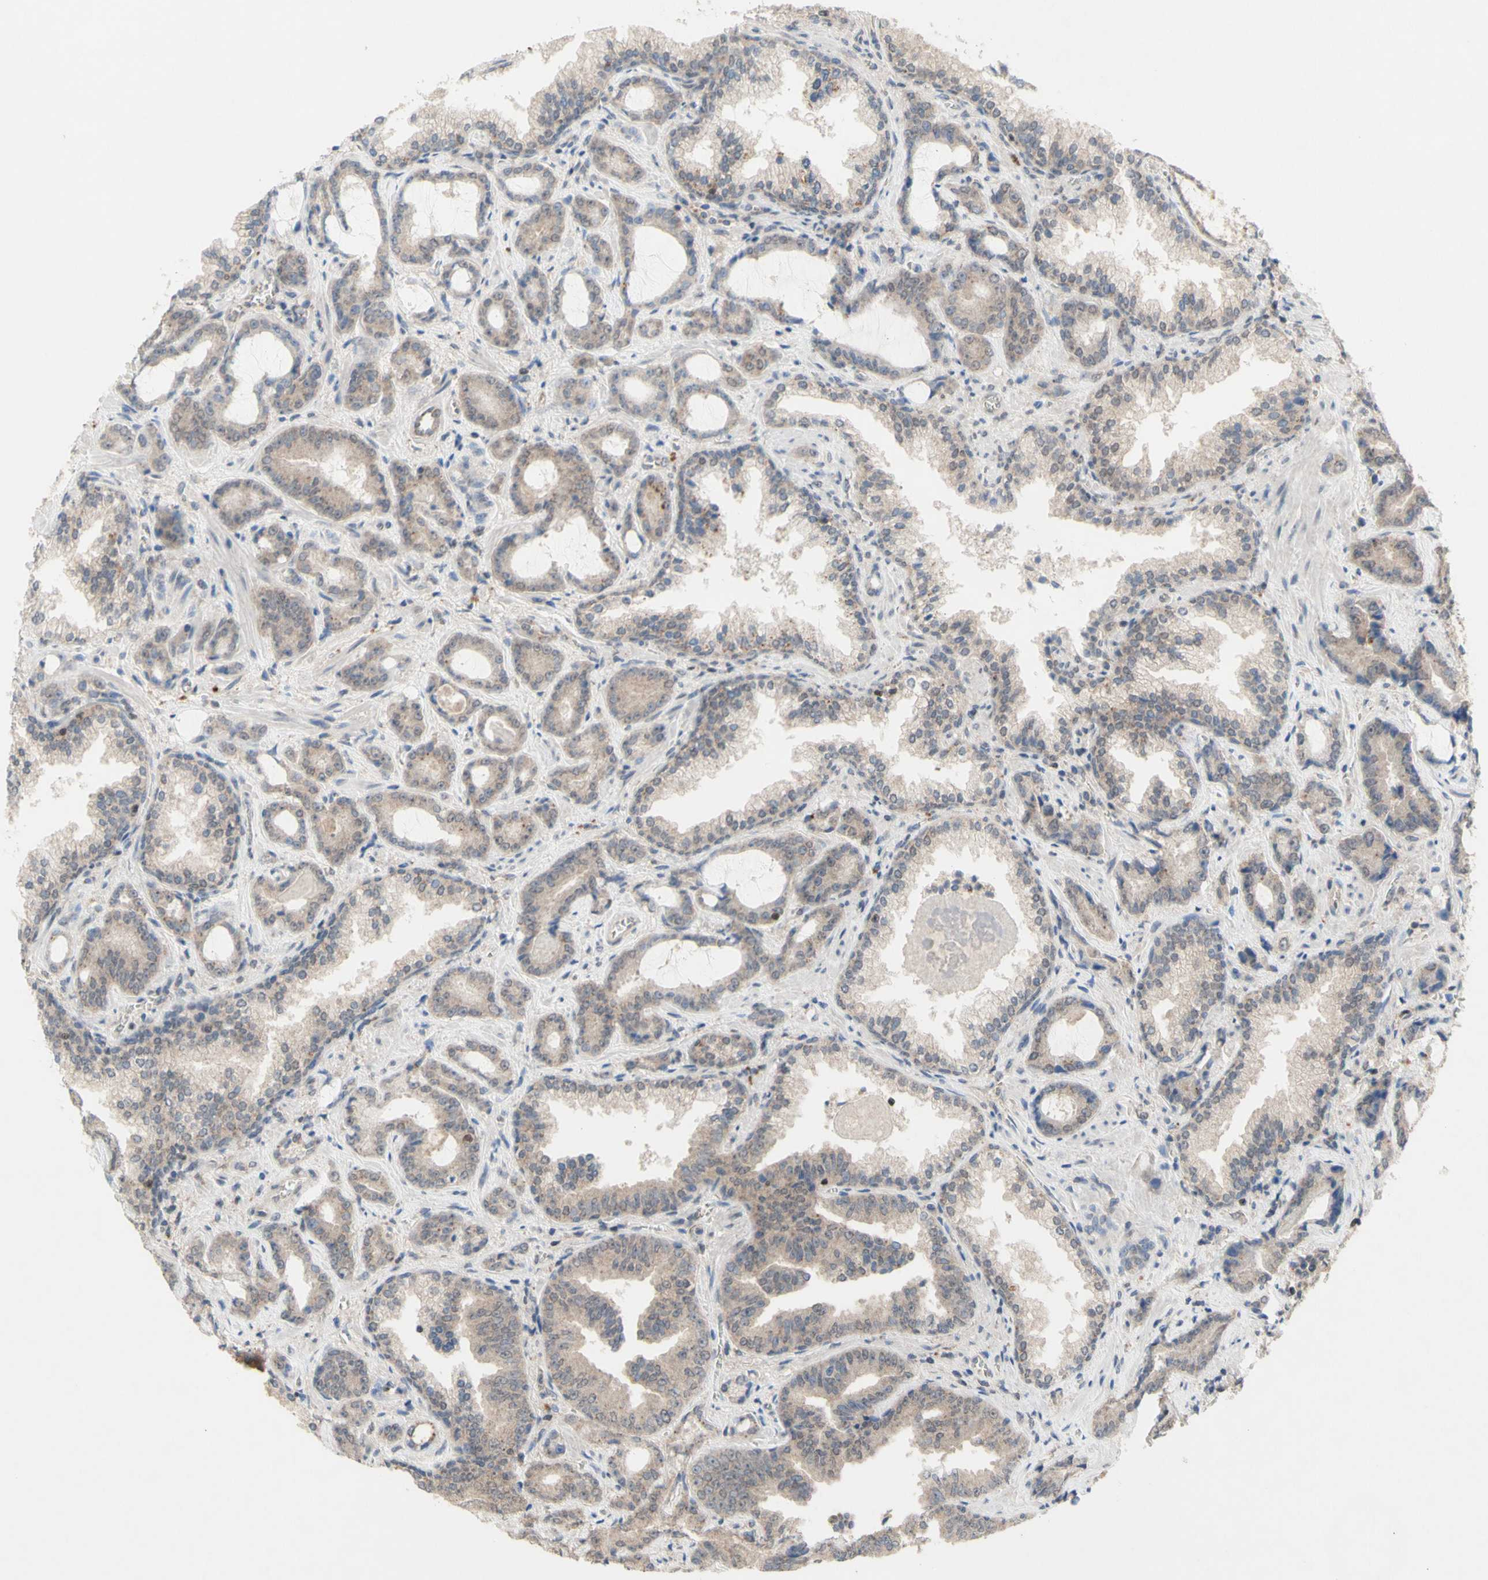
{"staining": {"intensity": "weak", "quantity": ">75%", "location": "cytoplasmic/membranous"}, "tissue": "prostate cancer", "cell_type": "Tumor cells", "image_type": "cancer", "snomed": [{"axis": "morphology", "description": "Adenocarcinoma, Low grade"}, {"axis": "topography", "description": "Prostate"}], "caption": "Tumor cells display low levels of weak cytoplasmic/membranous positivity in about >75% of cells in prostate adenocarcinoma (low-grade).", "gene": "NLRP1", "patient": {"sex": "male", "age": 60}}